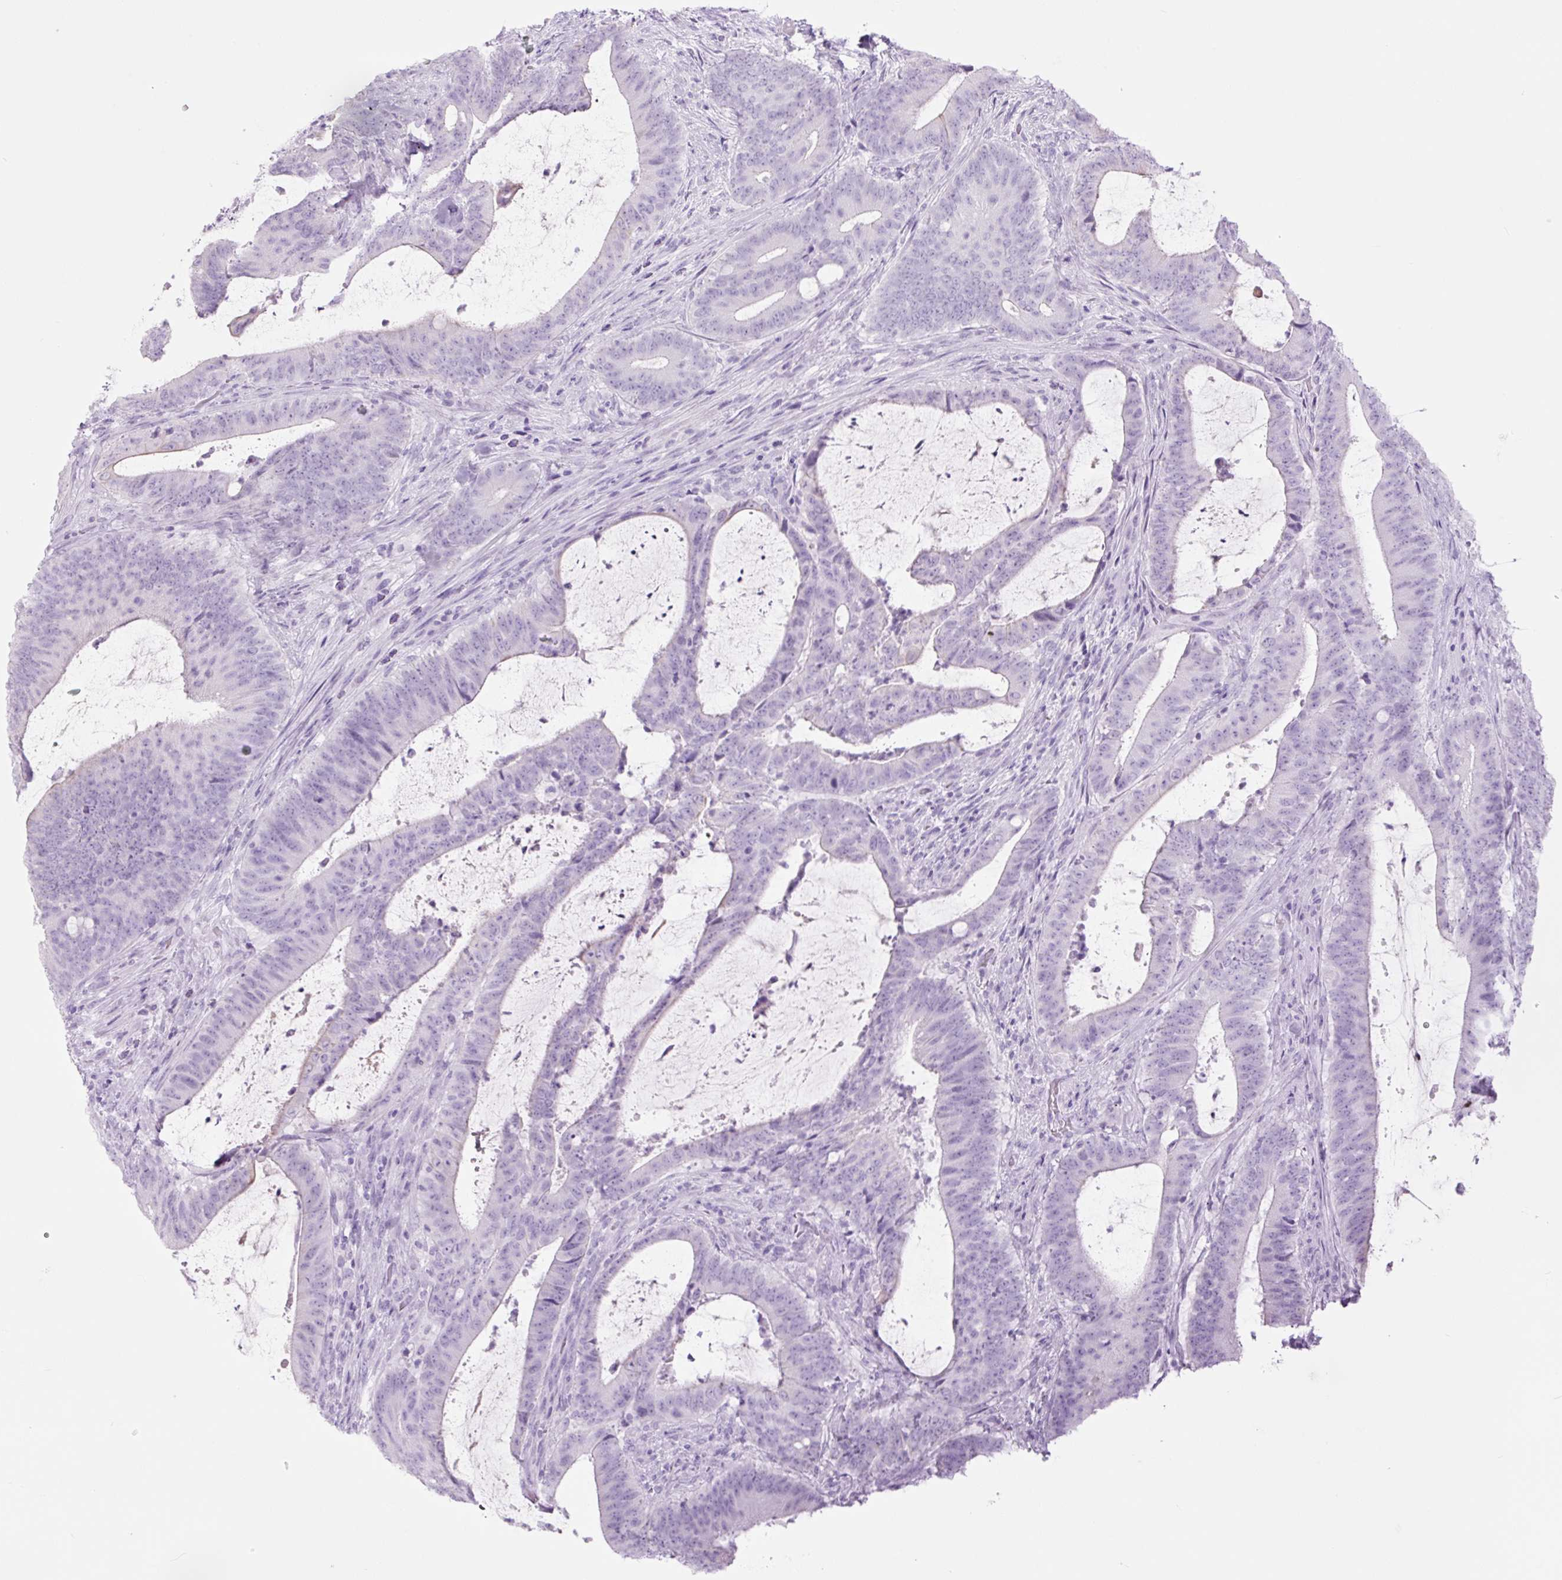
{"staining": {"intensity": "negative", "quantity": "none", "location": "none"}, "tissue": "colorectal cancer", "cell_type": "Tumor cells", "image_type": "cancer", "snomed": [{"axis": "morphology", "description": "Adenocarcinoma, NOS"}, {"axis": "topography", "description": "Colon"}], "caption": "Immunohistochemistry micrograph of neoplastic tissue: human colorectal adenocarcinoma stained with DAB (3,3'-diaminobenzidine) demonstrates no significant protein staining in tumor cells. (DAB IHC, high magnification).", "gene": "TFF2", "patient": {"sex": "female", "age": 43}}